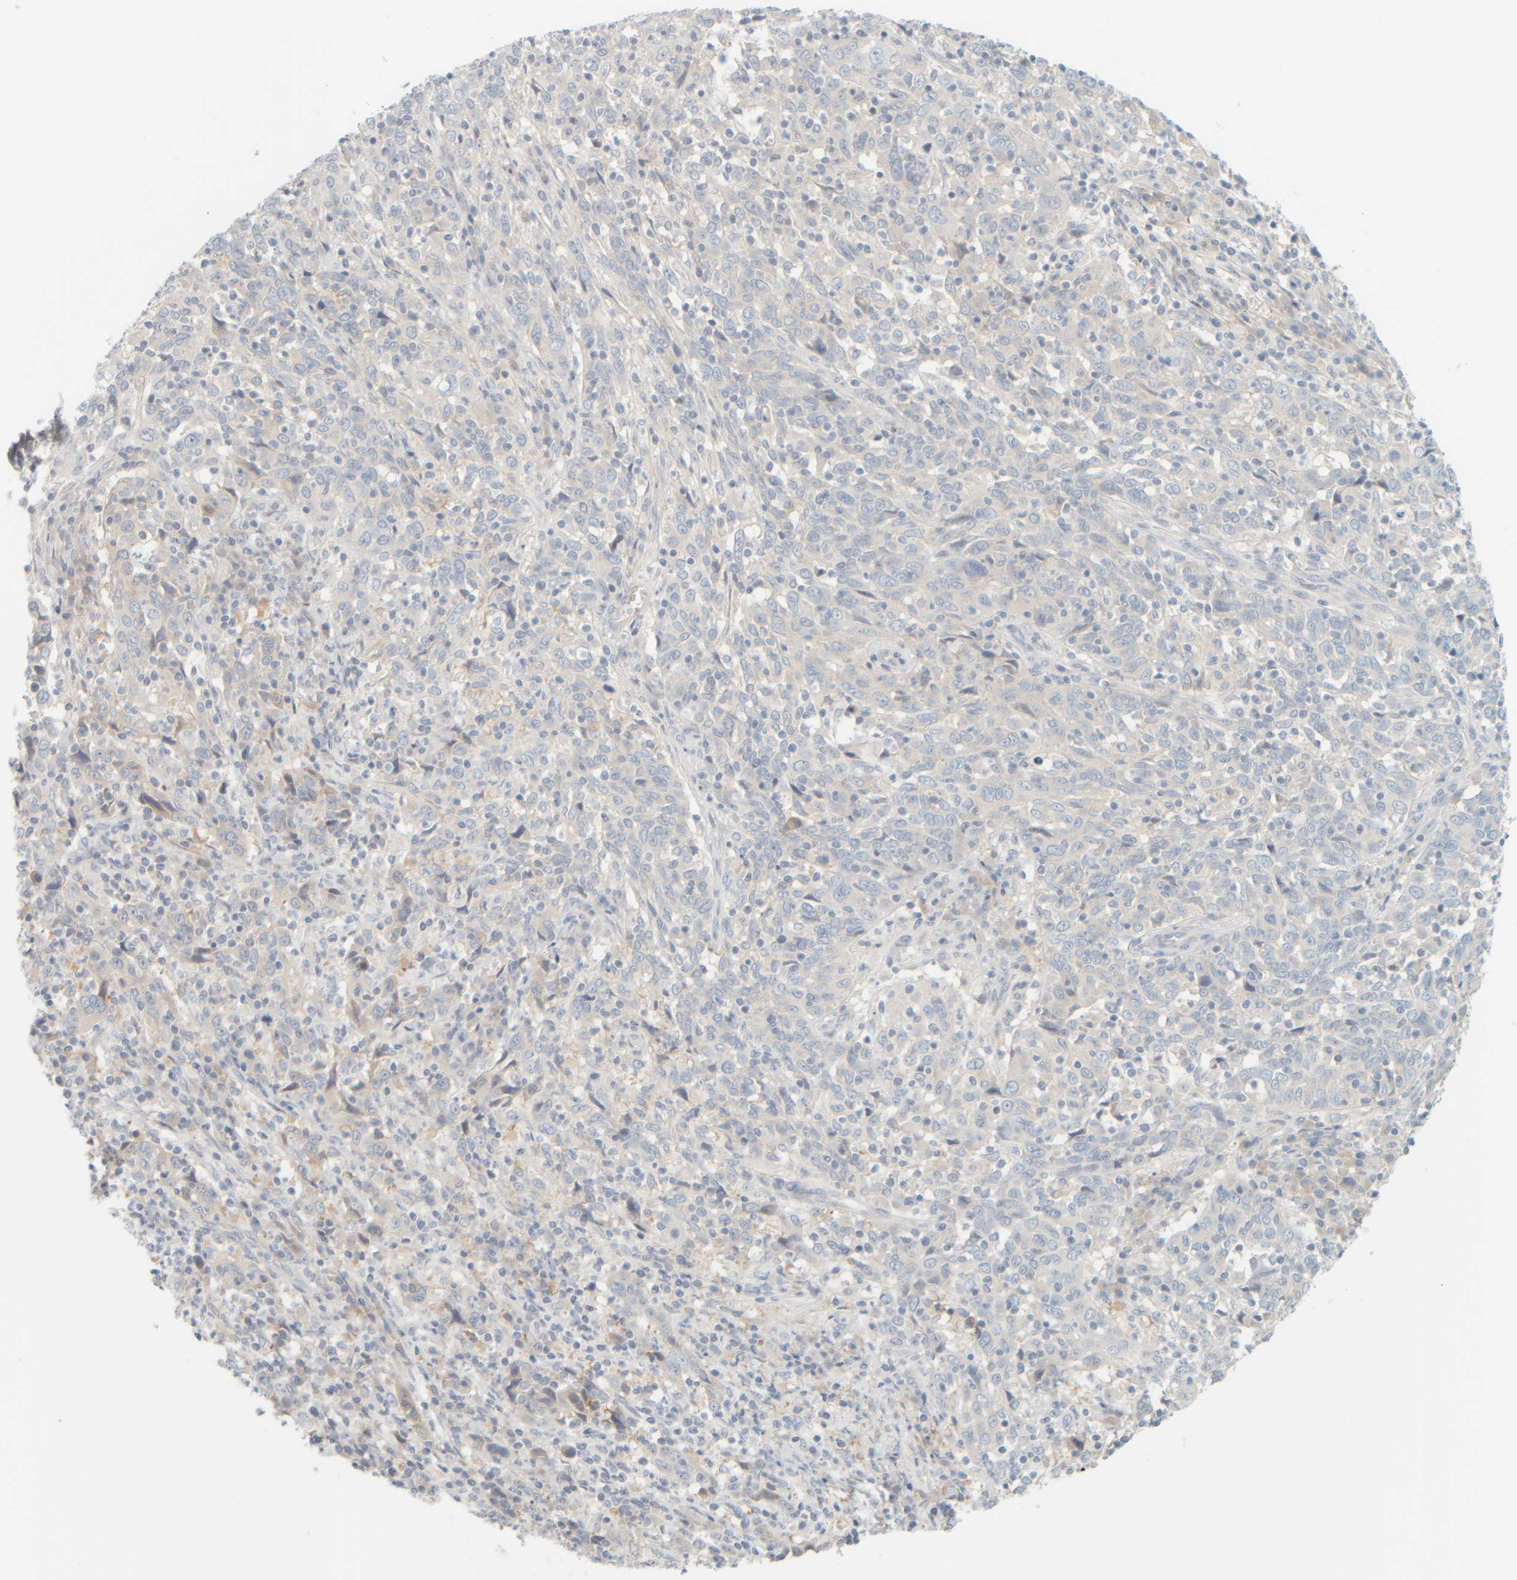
{"staining": {"intensity": "negative", "quantity": "none", "location": "none"}, "tissue": "cervical cancer", "cell_type": "Tumor cells", "image_type": "cancer", "snomed": [{"axis": "morphology", "description": "Squamous cell carcinoma, NOS"}, {"axis": "topography", "description": "Cervix"}], "caption": "Cervical cancer was stained to show a protein in brown. There is no significant expression in tumor cells.", "gene": "PTGES3L-AARSD1", "patient": {"sex": "female", "age": 46}}